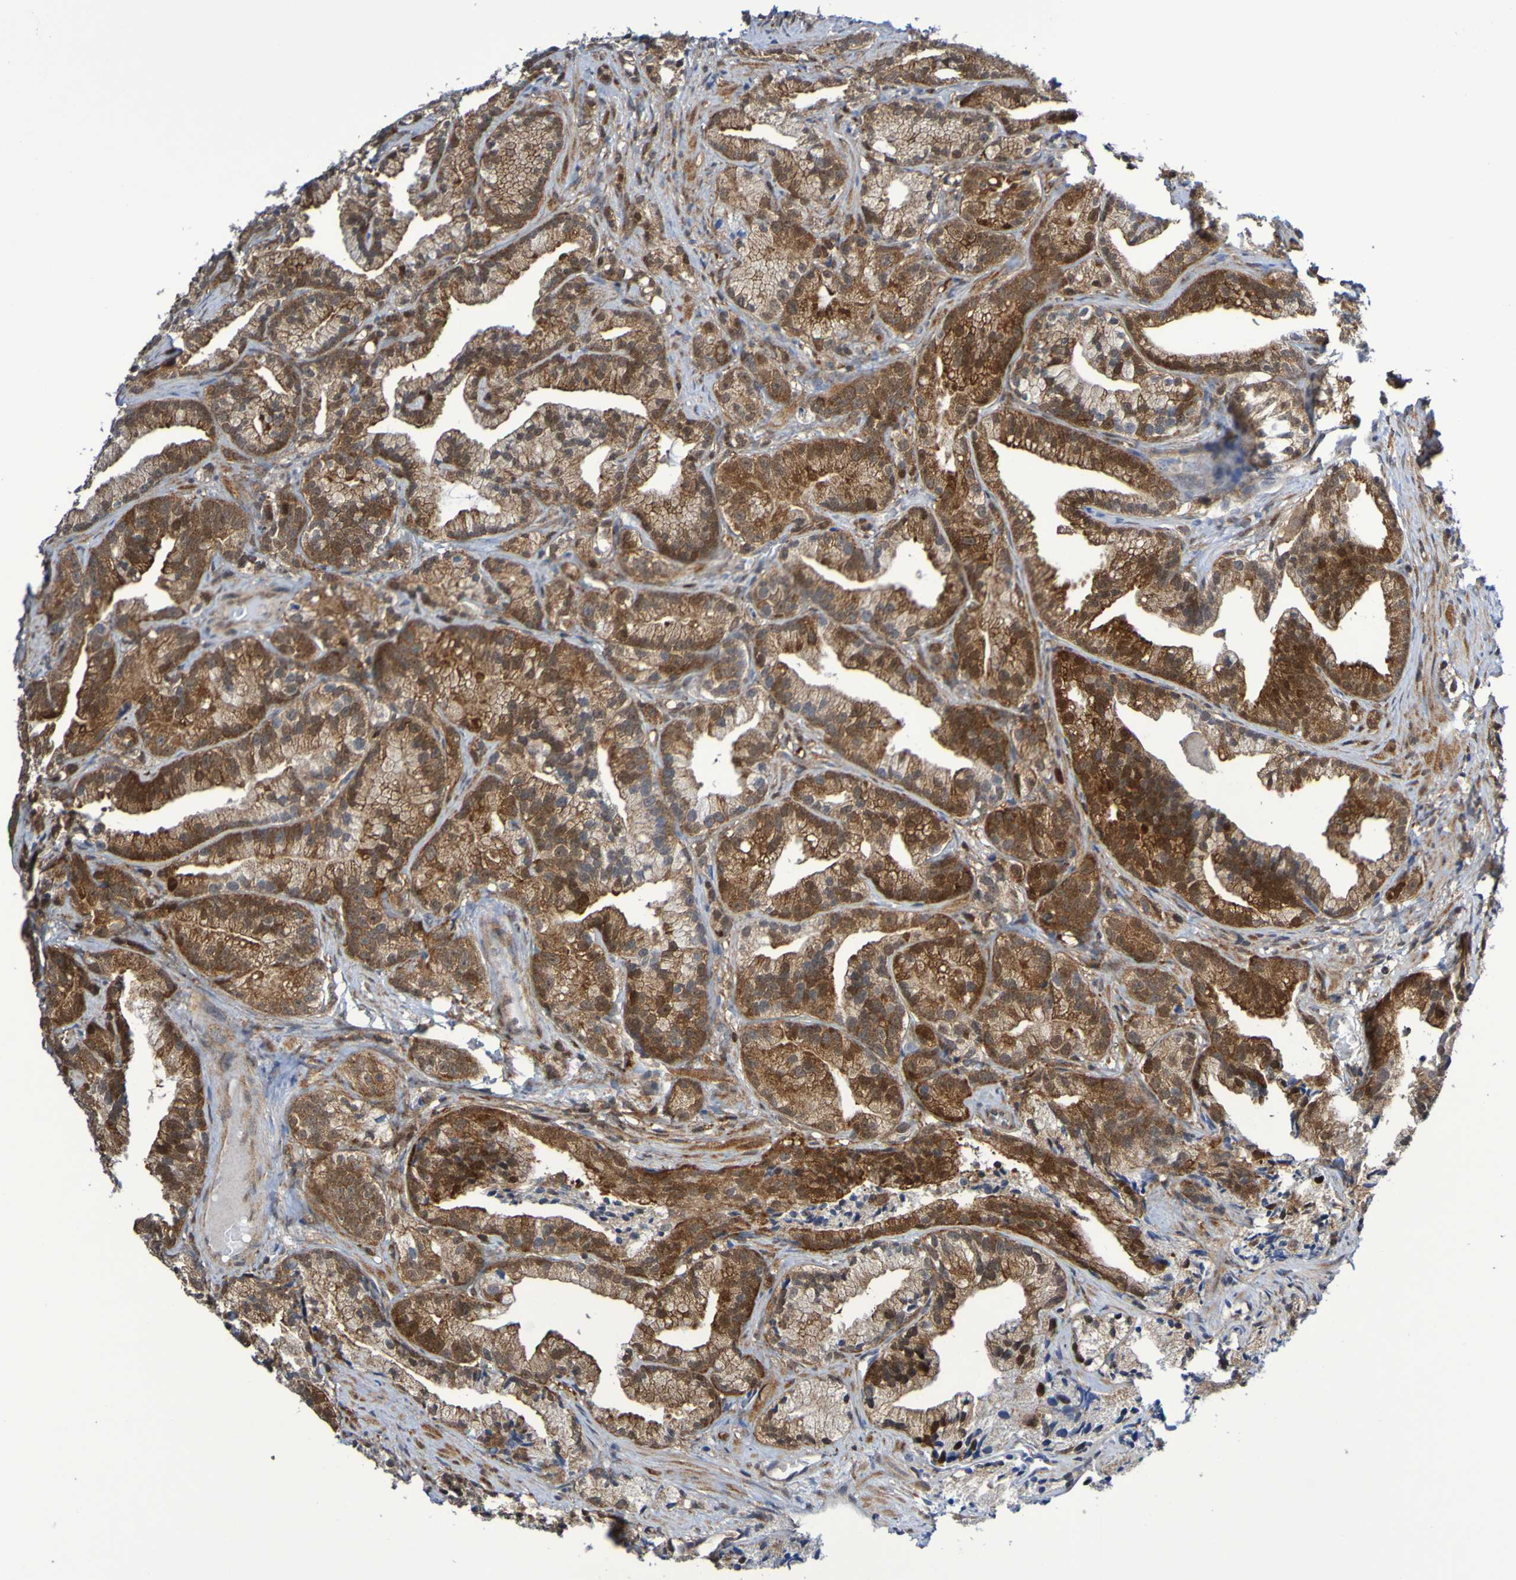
{"staining": {"intensity": "strong", "quantity": ">75%", "location": "cytoplasmic/membranous"}, "tissue": "prostate cancer", "cell_type": "Tumor cells", "image_type": "cancer", "snomed": [{"axis": "morphology", "description": "Adenocarcinoma, Low grade"}, {"axis": "topography", "description": "Prostate"}], "caption": "Human prostate cancer stained for a protein (brown) shows strong cytoplasmic/membranous positive staining in approximately >75% of tumor cells.", "gene": "ATIC", "patient": {"sex": "male", "age": 89}}